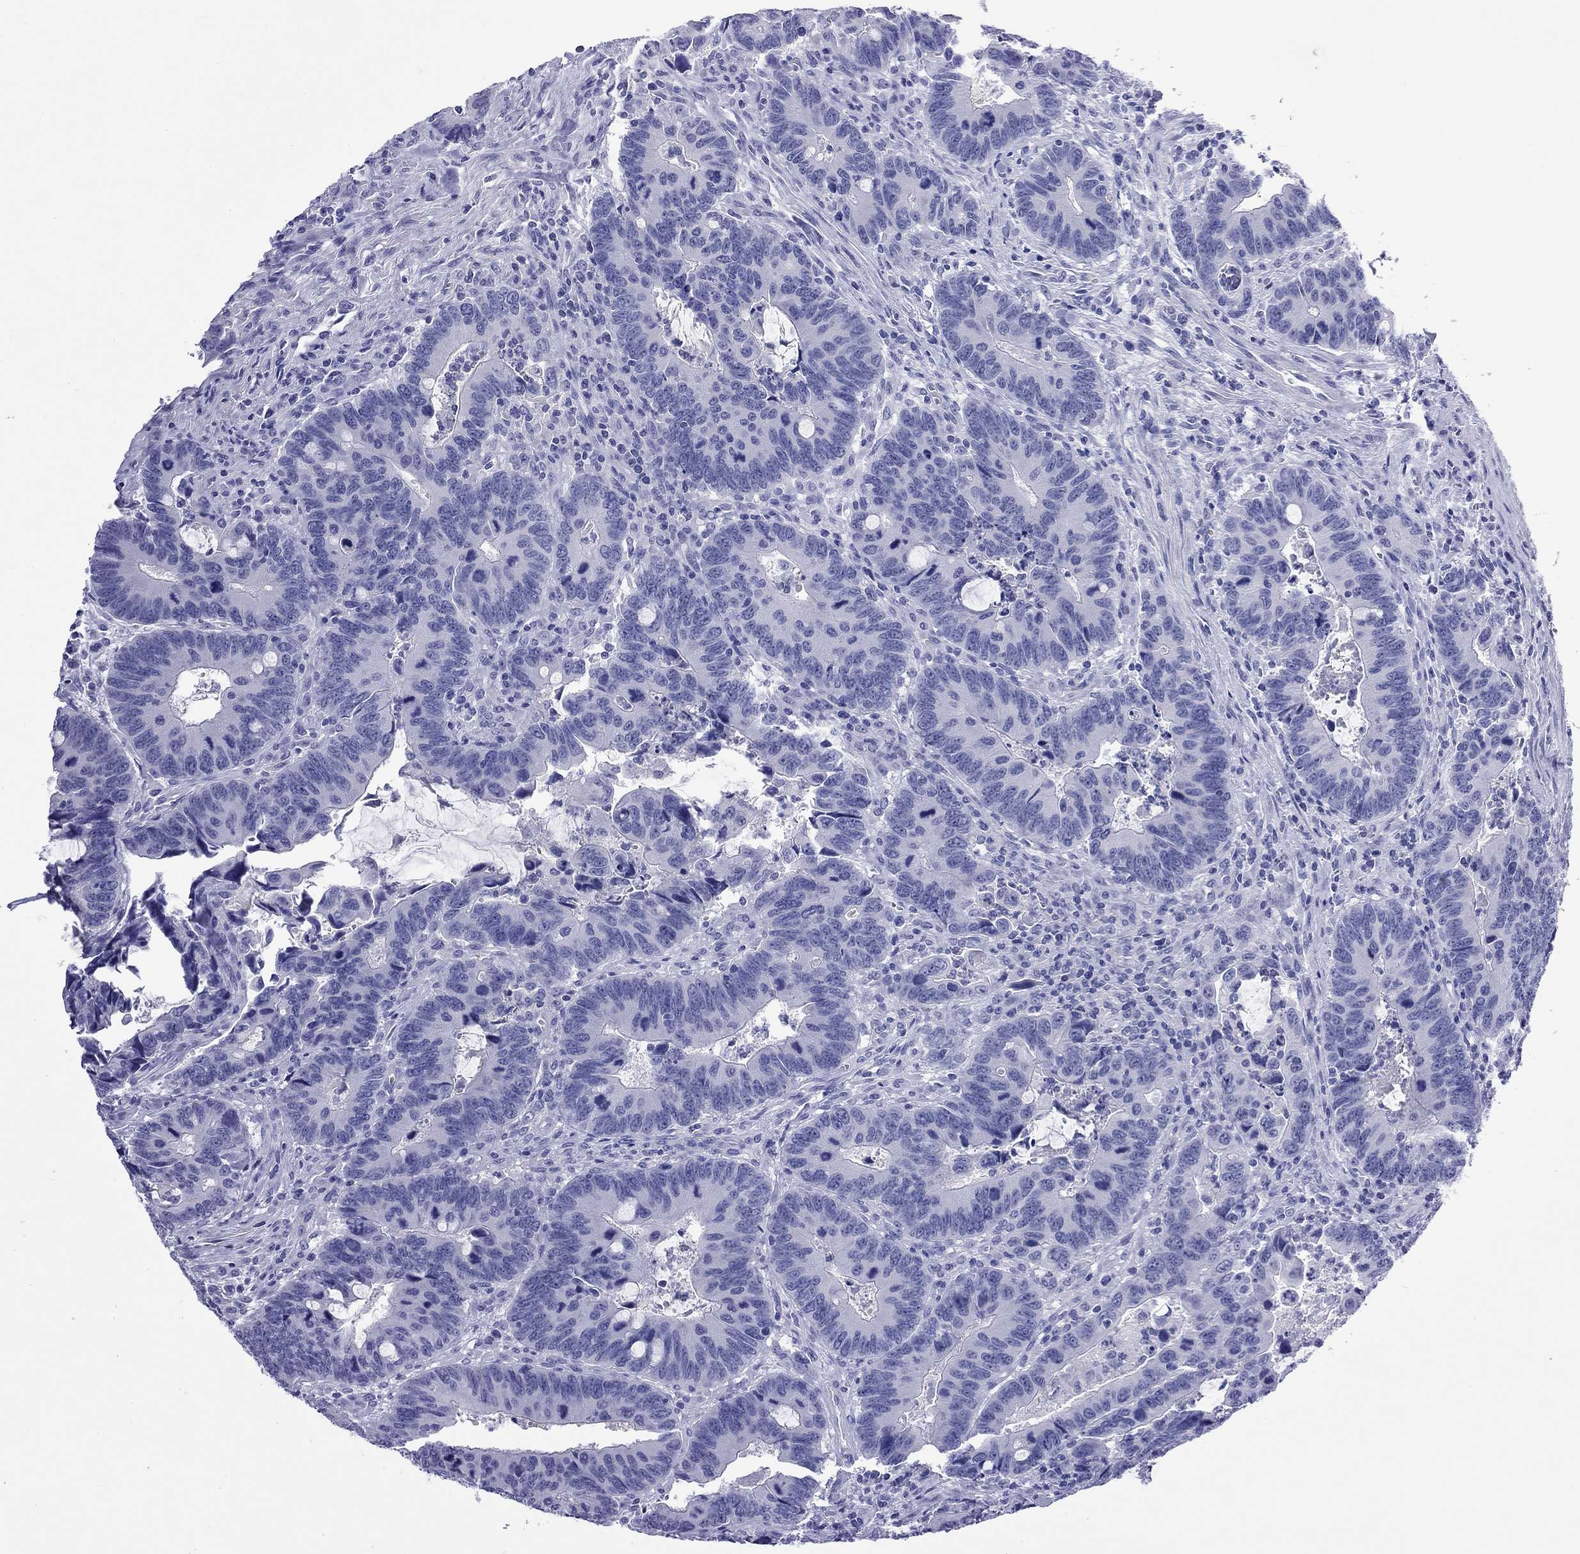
{"staining": {"intensity": "negative", "quantity": "none", "location": "none"}, "tissue": "colorectal cancer", "cell_type": "Tumor cells", "image_type": "cancer", "snomed": [{"axis": "morphology", "description": "Adenocarcinoma, NOS"}, {"axis": "topography", "description": "Rectum"}], "caption": "This is an immunohistochemistry micrograph of colorectal cancer. There is no expression in tumor cells.", "gene": "FIGLA", "patient": {"sex": "male", "age": 67}}